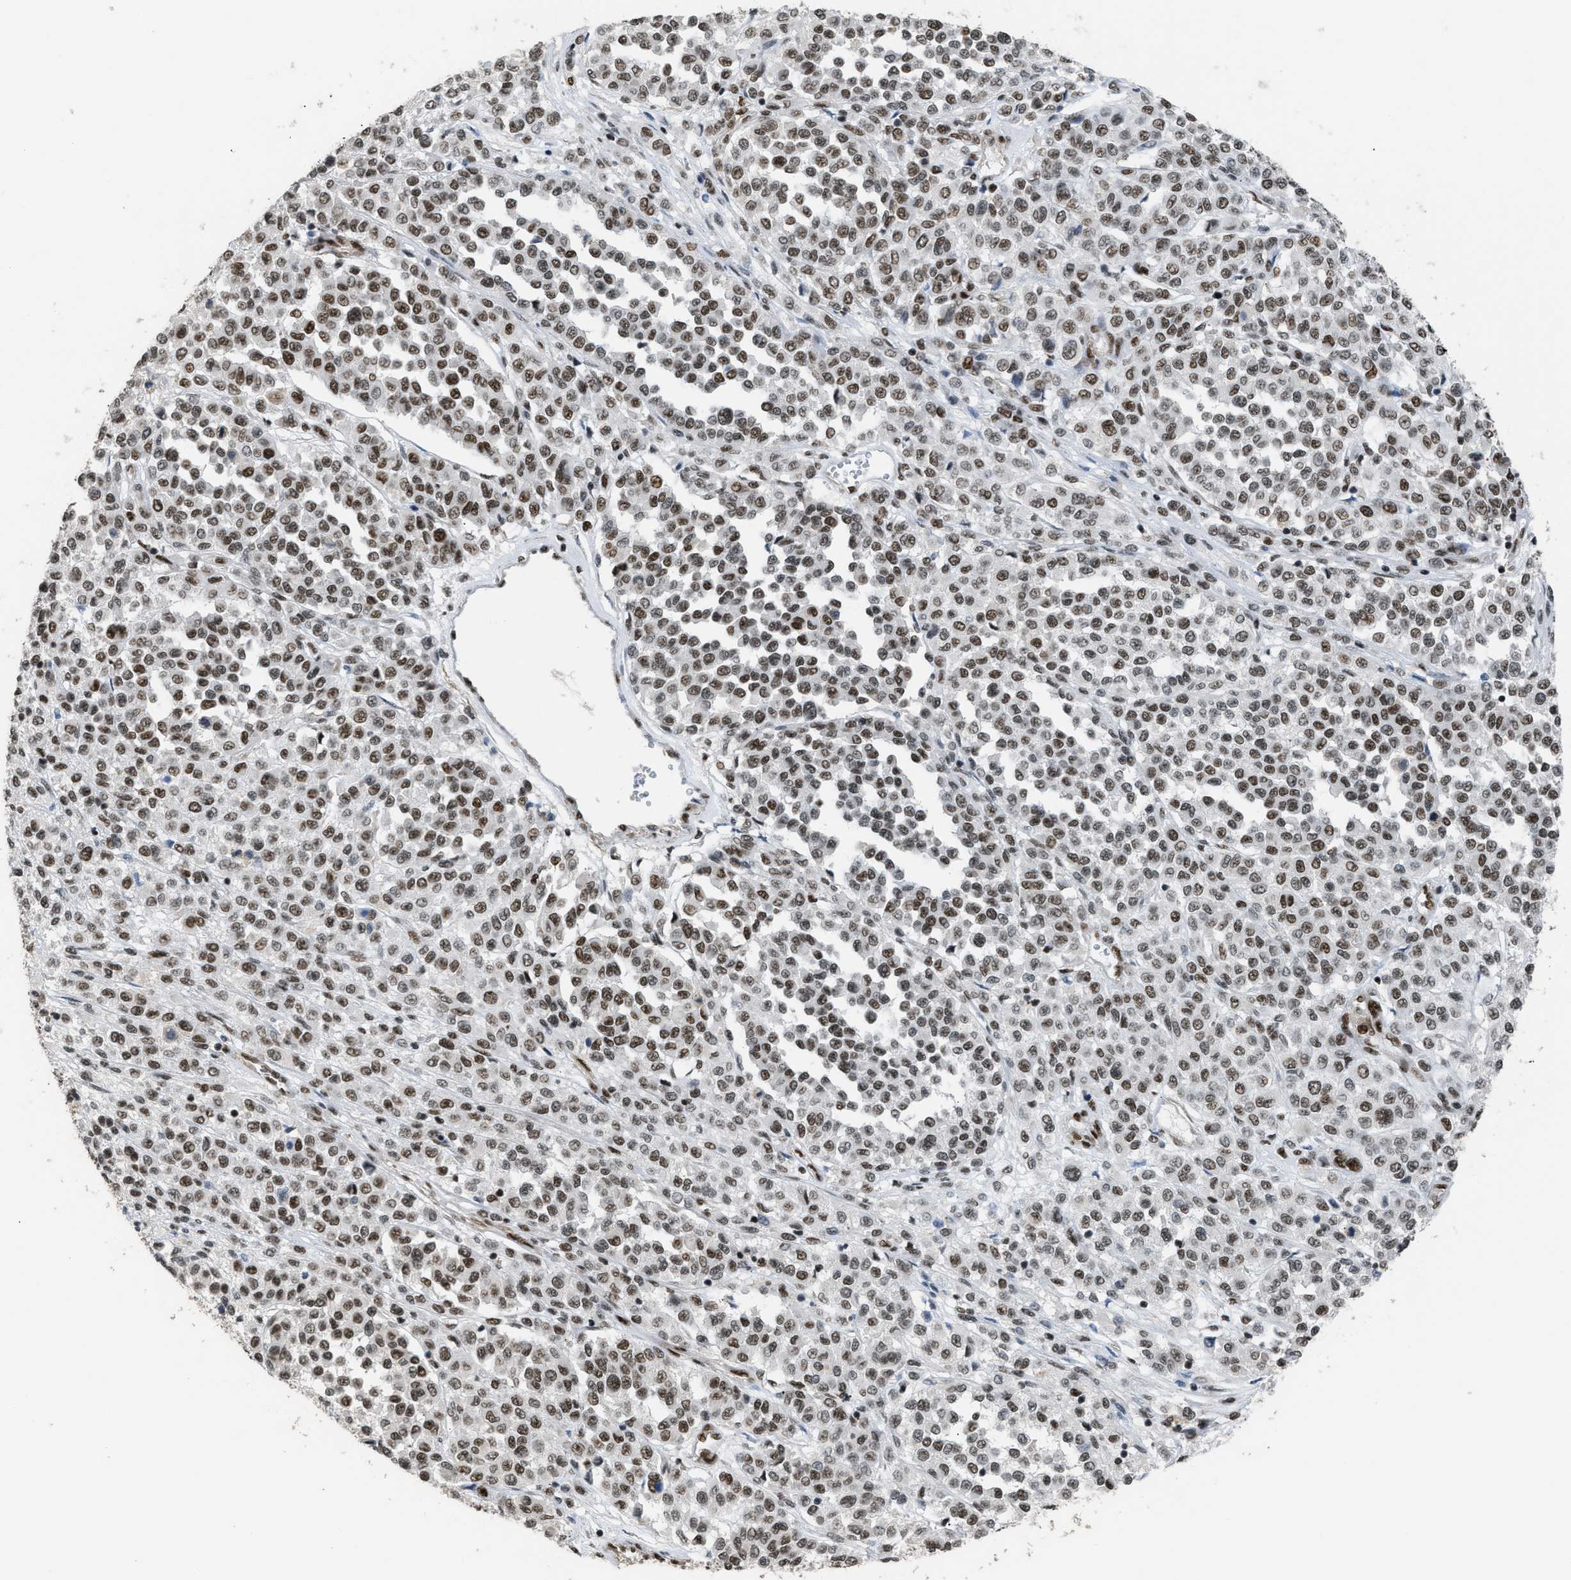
{"staining": {"intensity": "strong", "quantity": ">75%", "location": "nuclear"}, "tissue": "melanoma", "cell_type": "Tumor cells", "image_type": "cancer", "snomed": [{"axis": "morphology", "description": "Malignant melanoma, Metastatic site"}, {"axis": "topography", "description": "Pancreas"}], "caption": "Melanoma stained with a brown dye demonstrates strong nuclear positive positivity in about >75% of tumor cells.", "gene": "SCAF4", "patient": {"sex": "female", "age": 30}}